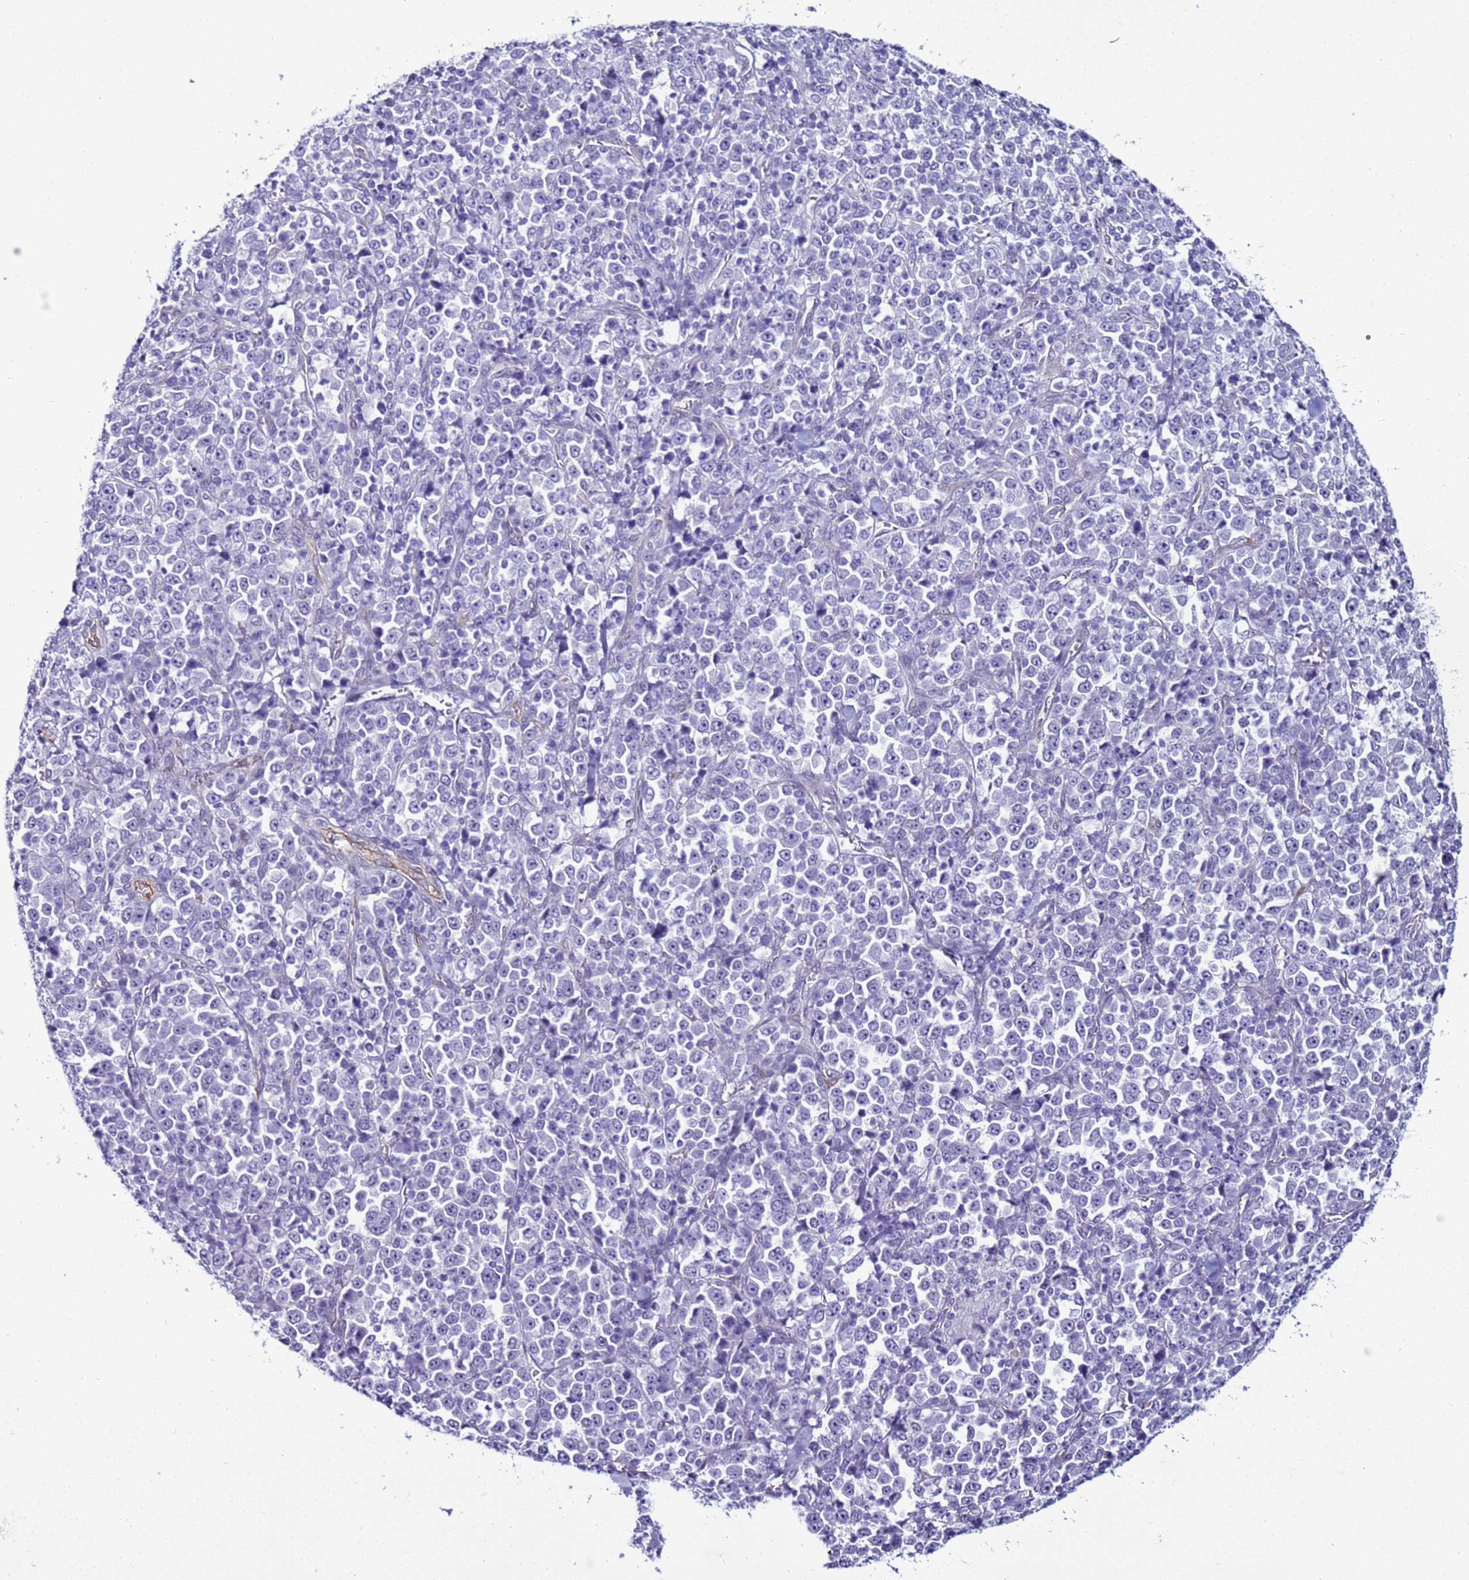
{"staining": {"intensity": "negative", "quantity": "none", "location": "none"}, "tissue": "stomach cancer", "cell_type": "Tumor cells", "image_type": "cancer", "snomed": [{"axis": "morphology", "description": "Normal tissue, NOS"}, {"axis": "morphology", "description": "Adenocarcinoma, NOS"}, {"axis": "topography", "description": "Stomach, upper"}, {"axis": "topography", "description": "Stomach"}], "caption": "The micrograph exhibits no significant positivity in tumor cells of adenocarcinoma (stomach).", "gene": "LRRC10B", "patient": {"sex": "male", "age": 59}}